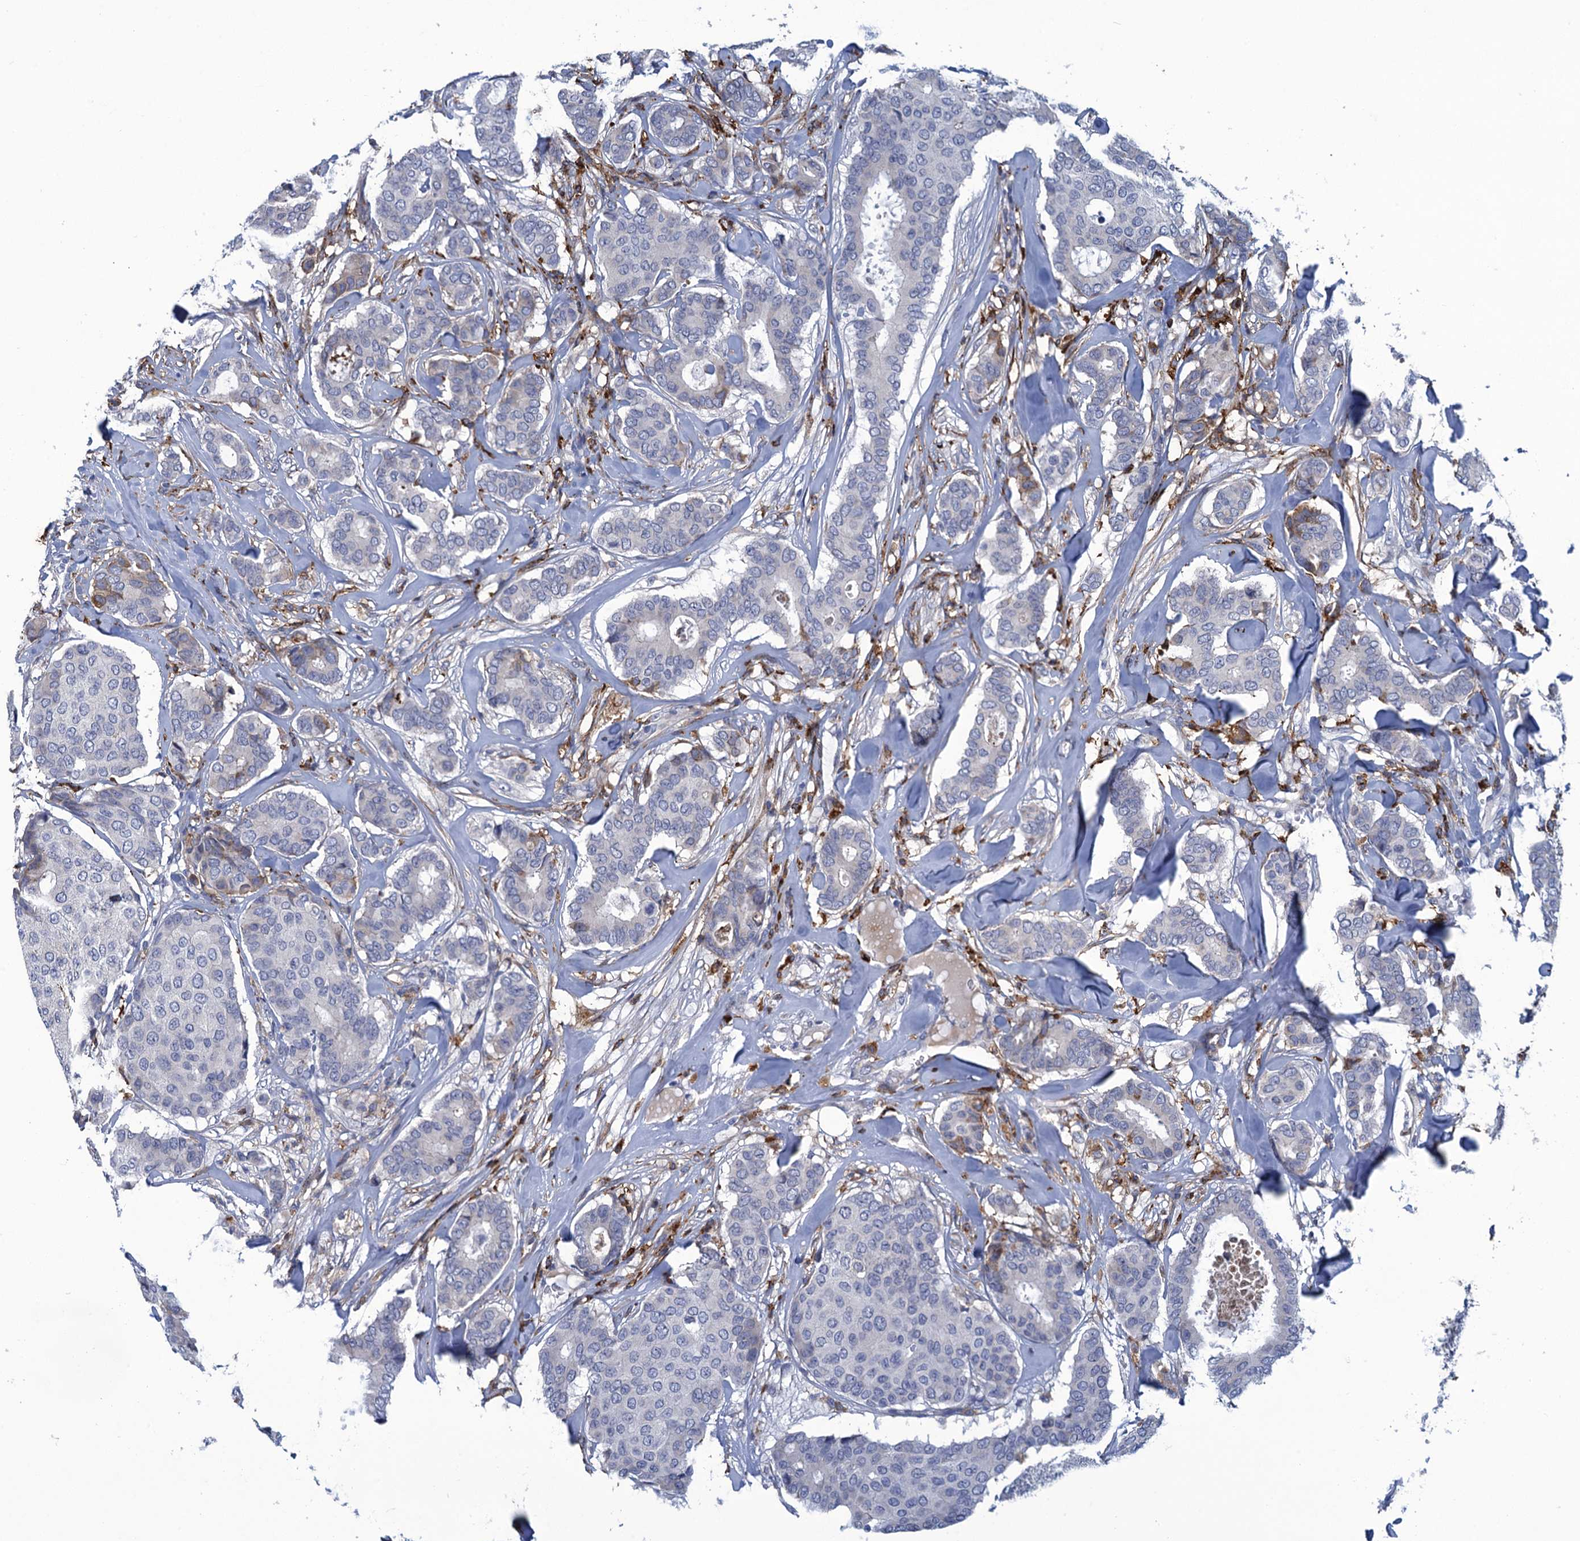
{"staining": {"intensity": "negative", "quantity": "none", "location": "none"}, "tissue": "breast cancer", "cell_type": "Tumor cells", "image_type": "cancer", "snomed": [{"axis": "morphology", "description": "Duct carcinoma"}, {"axis": "topography", "description": "Breast"}], "caption": "Immunohistochemistry histopathology image of neoplastic tissue: intraductal carcinoma (breast) stained with DAB (3,3'-diaminobenzidine) demonstrates no significant protein positivity in tumor cells.", "gene": "DNHD1", "patient": {"sex": "female", "age": 75}}